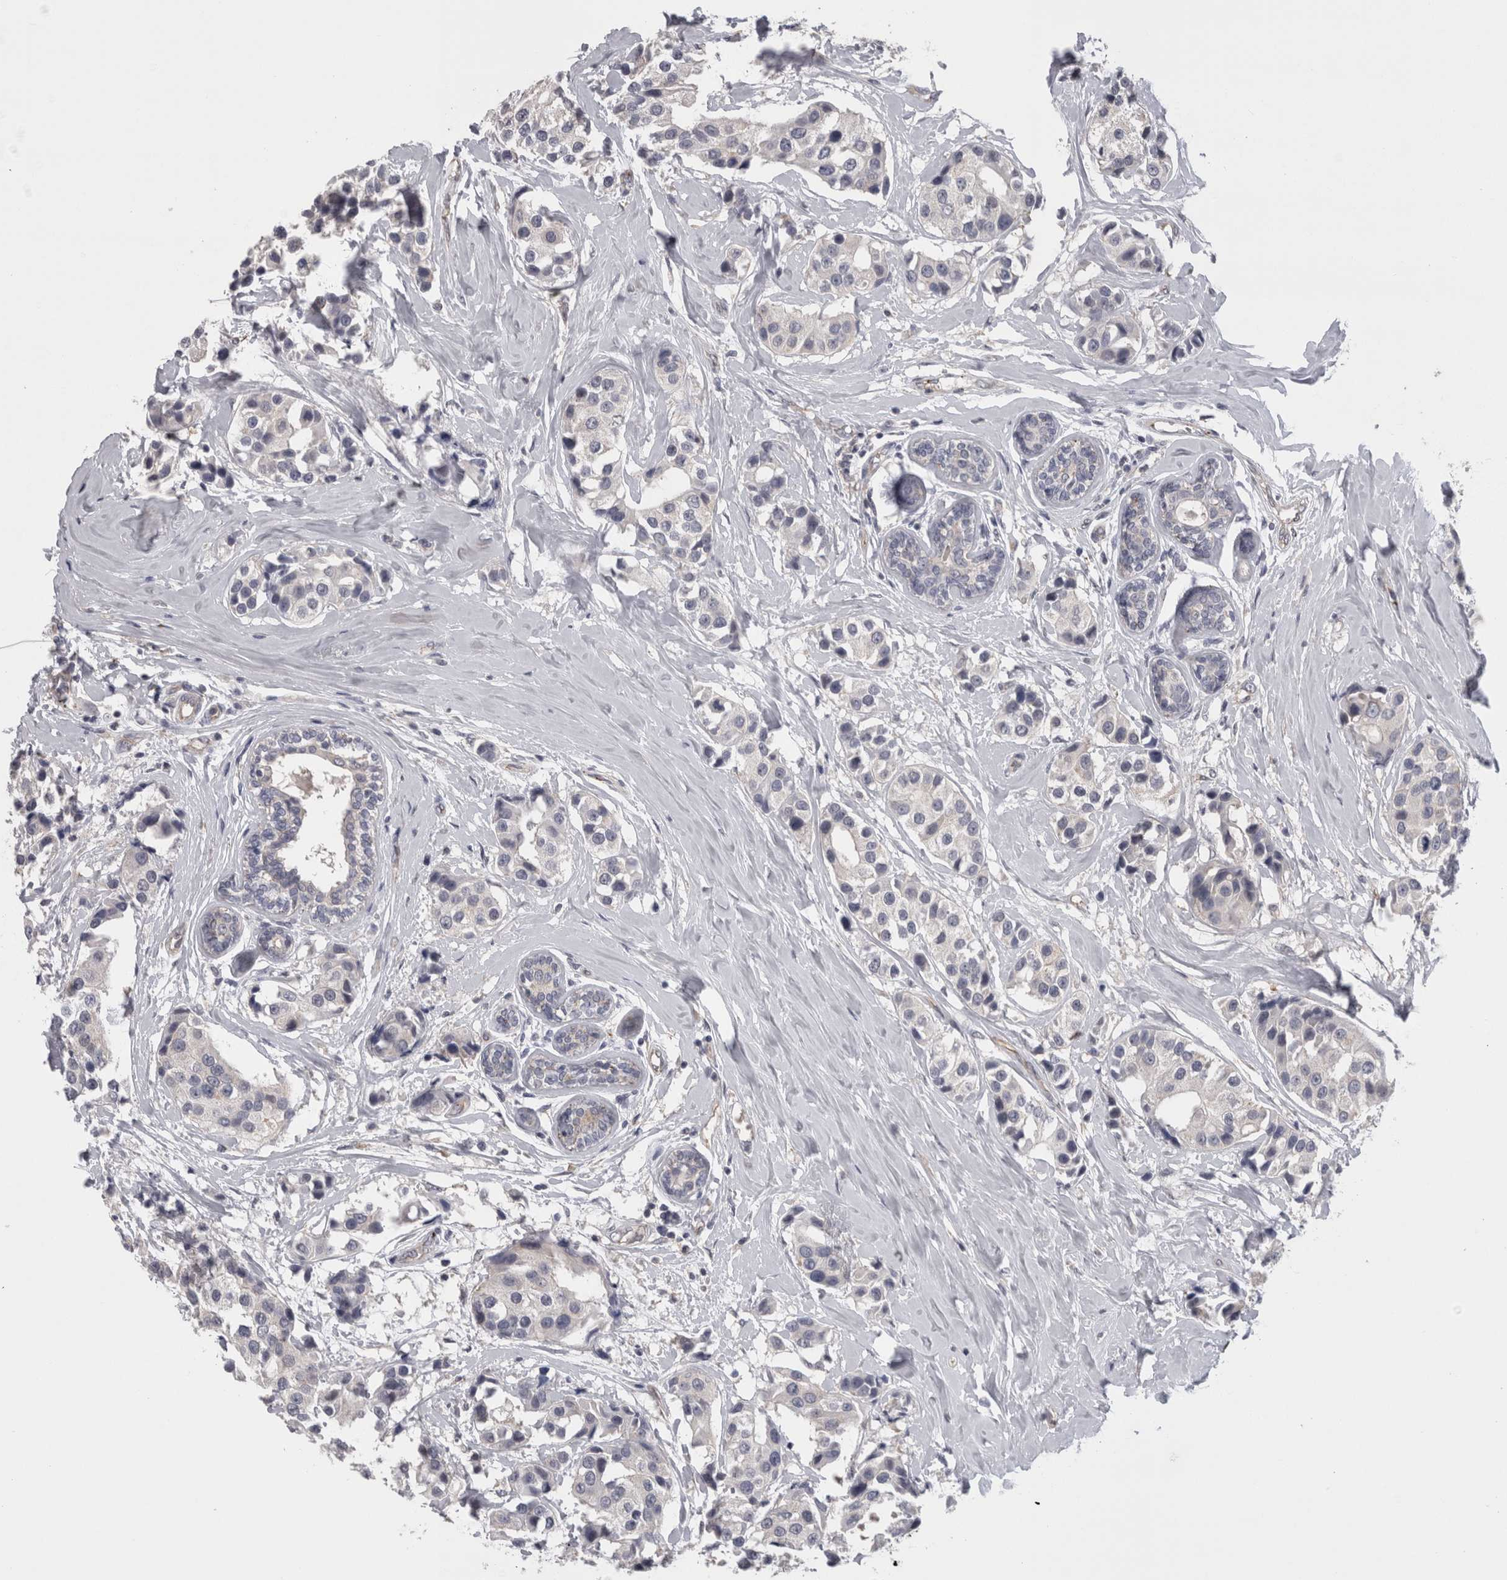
{"staining": {"intensity": "negative", "quantity": "none", "location": "none"}, "tissue": "breast cancer", "cell_type": "Tumor cells", "image_type": "cancer", "snomed": [{"axis": "morphology", "description": "Normal tissue, NOS"}, {"axis": "morphology", "description": "Duct carcinoma"}, {"axis": "topography", "description": "Breast"}], "caption": "DAB immunohistochemical staining of human breast cancer shows no significant expression in tumor cells.", "gene": "LYZL6", "patient": {"sex": "female", "age": 39}}